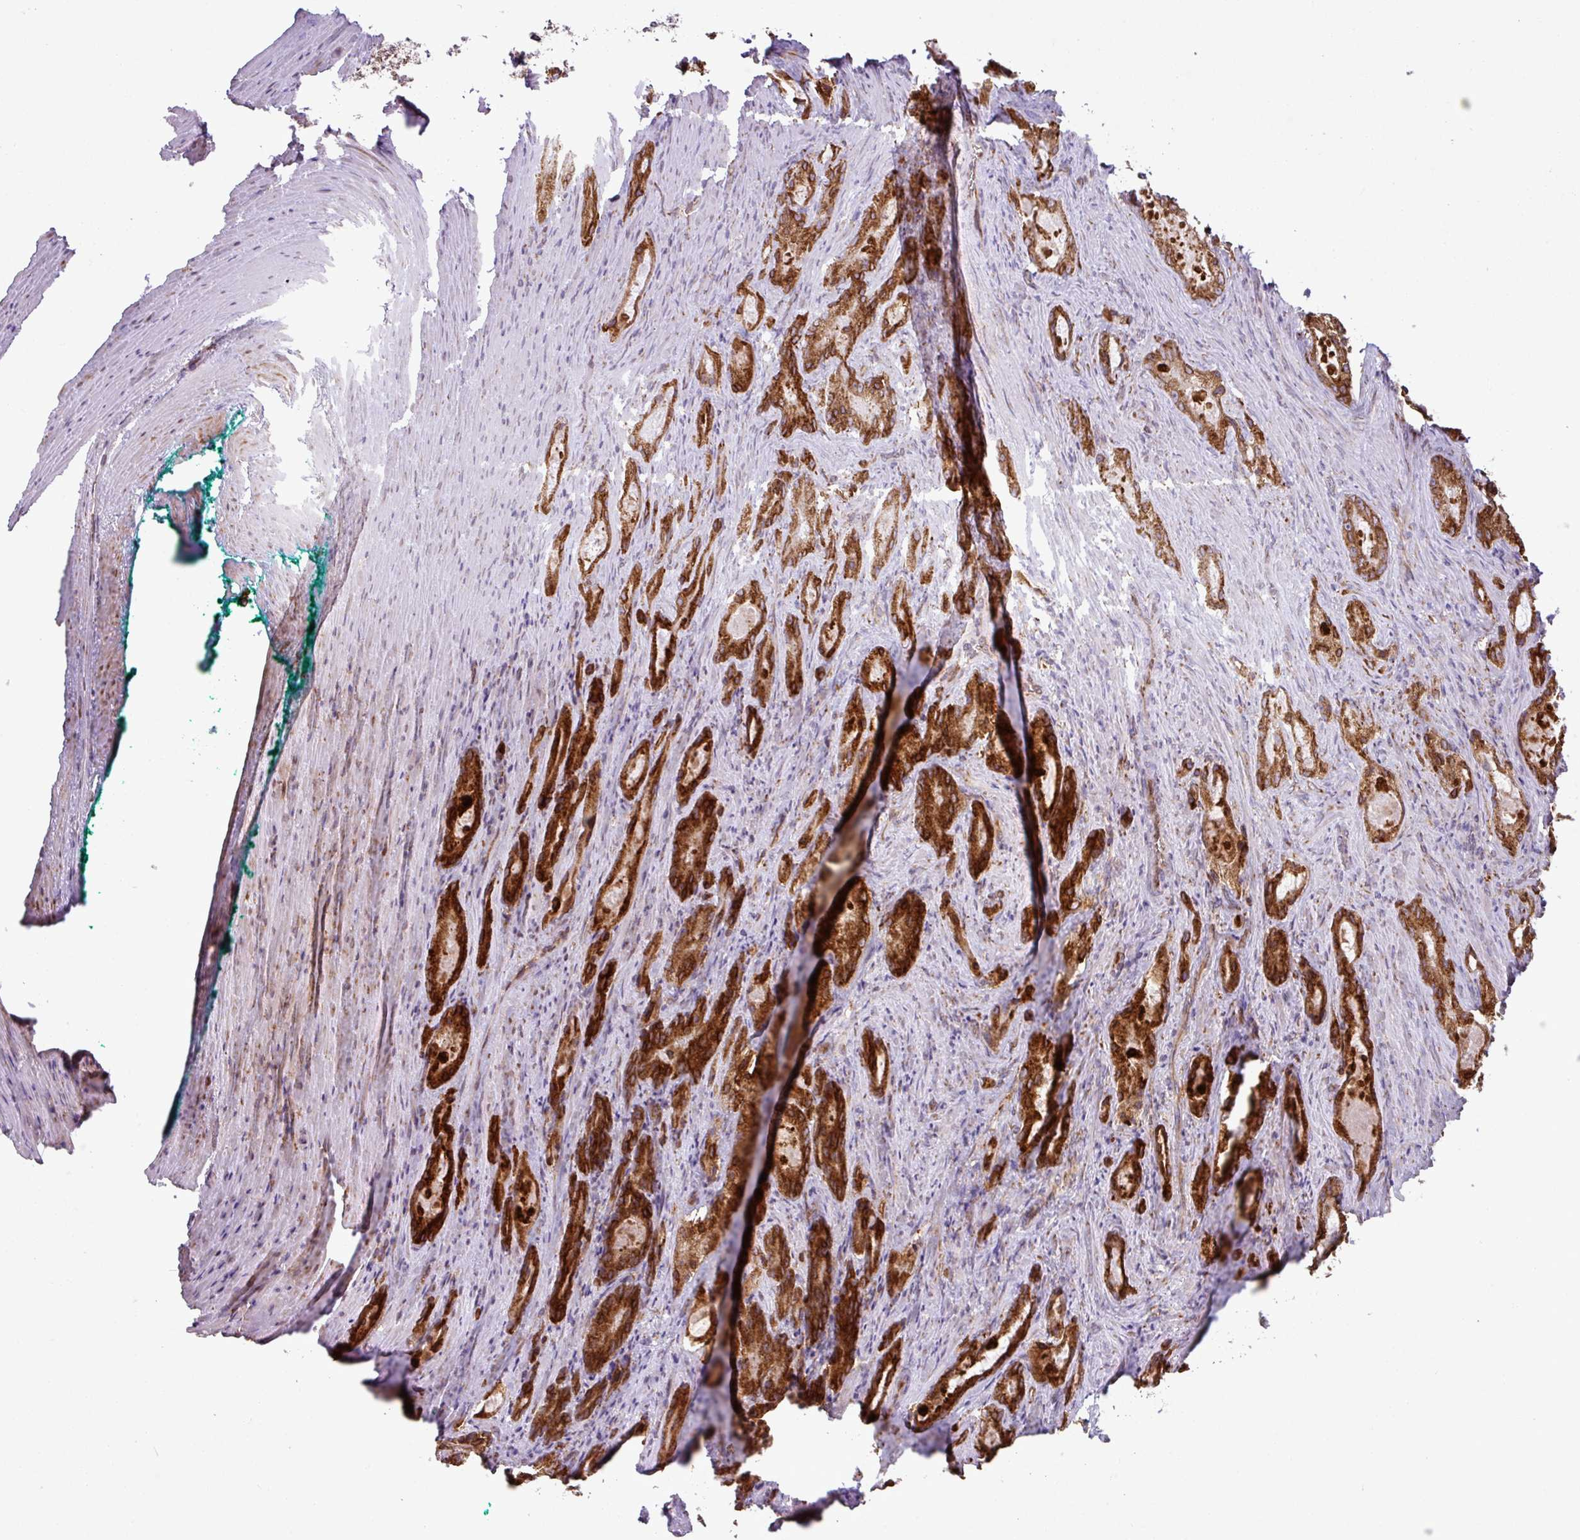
{"staining": {"intensity": "strong", "quantity": ">75%", "location": "cytoplasmic/membranous"}, "tissue": "prostate cancer", "cell_type": "Tumor cells", "image_type": "cancer", "snomed": [{"axis": "morphology", "description": "Adenocarcinoma, Low grade"}, {"axis": "topography", "description": "Prostate"}], "caption": "Strong cytoplasmic/membranous protein staining is appreciated in about >75% of tumor cells in prostate cancer (adenocarcinoma (low-grade)).", "gene": "SLC39A7", "patient": {"sex": "male", "age": 68}}